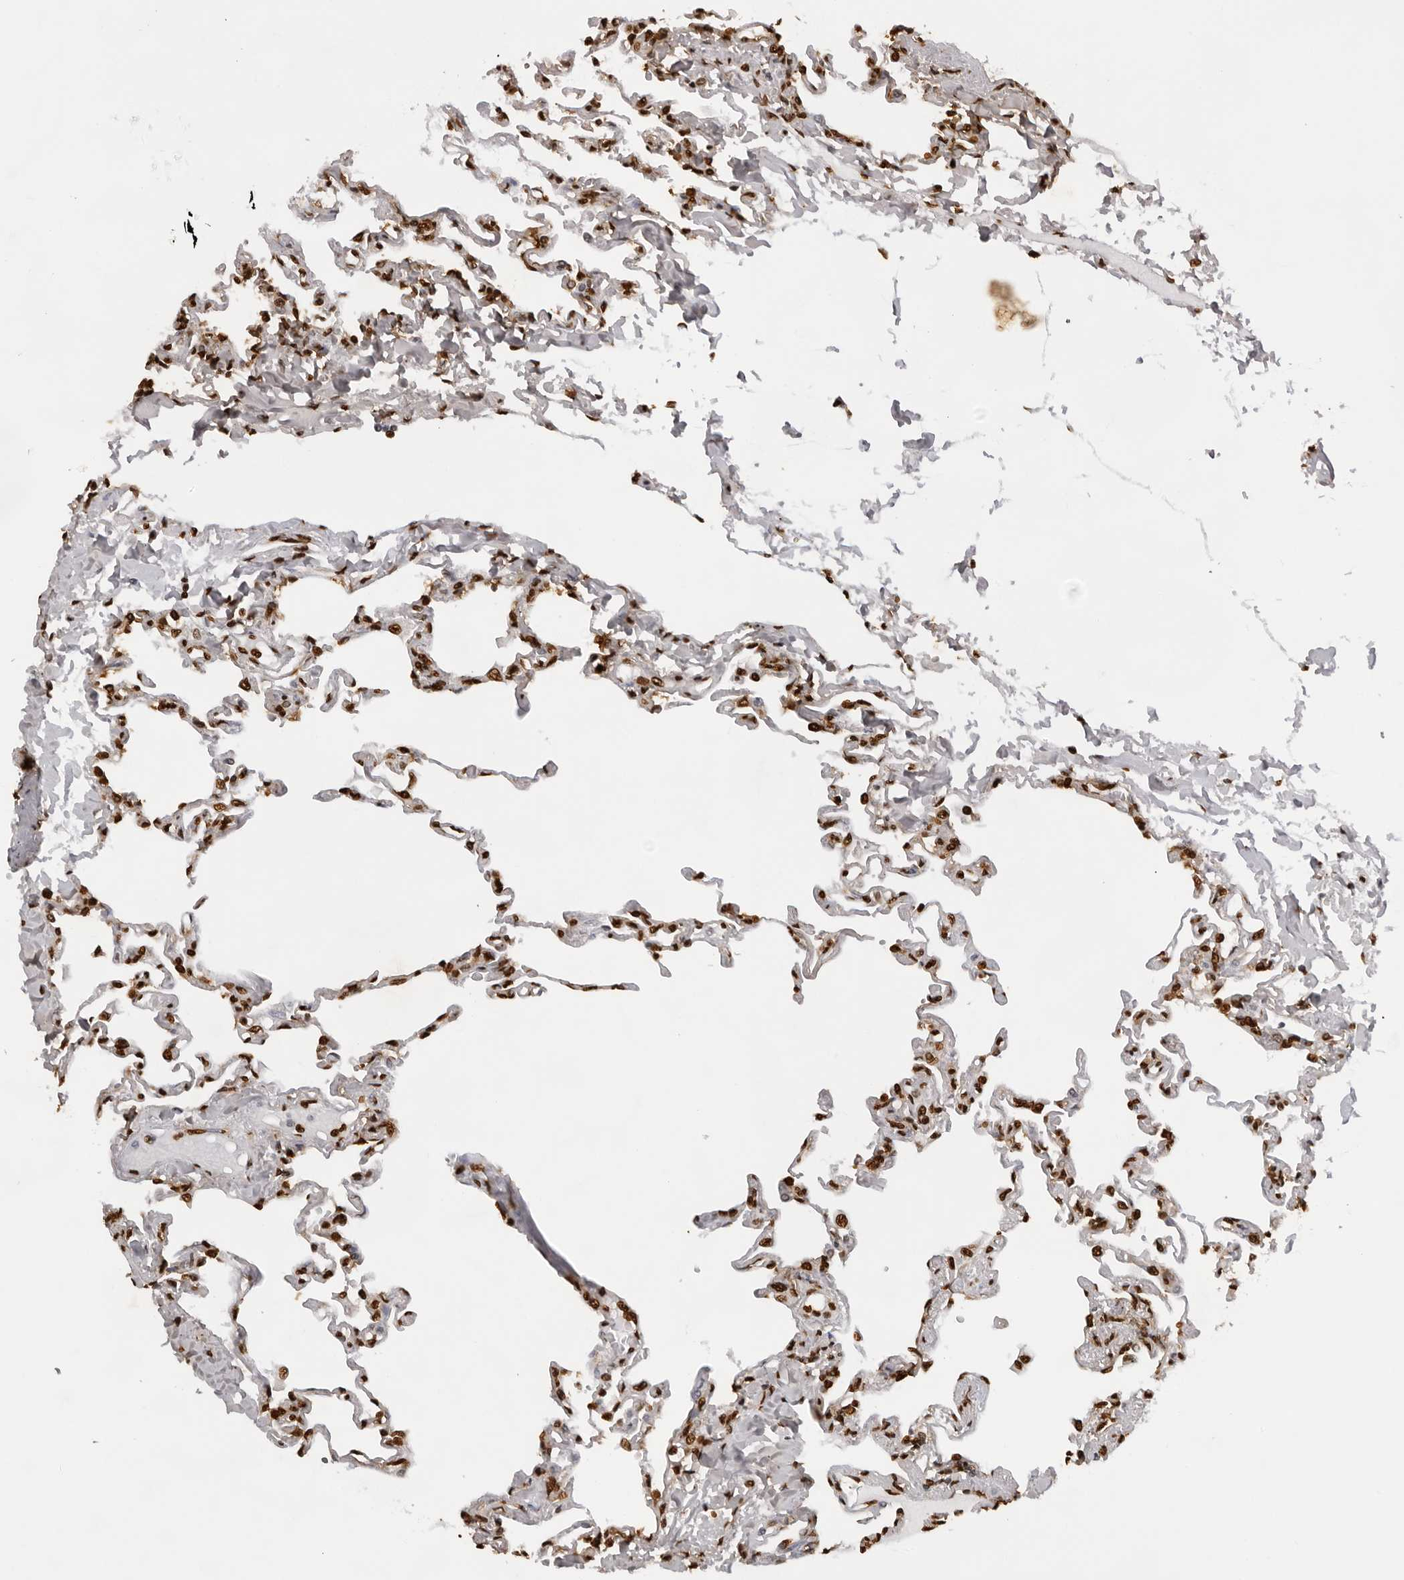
{"staining": {"intensity": "strong", "quantity": ">75%", "location": "nuclear"}, "tissue": "lung", "cell_type": "Alveolar cells", "image_type": "normal", "snomed": [{"axis": "morphology", "description": "Normal tissue, NOS"}, {"axis": "topography", "description": "Lung"}], "caption": "Immunohistochemistry (IHC) of normal lung shows high levels of strong nuclear positivity in approximately >75% of alveolar cells. The staining is performed using DAB brown chromogen to label protein expression. The nuclei are counter-stained blue using hematoxylin.", "gene": "ZFP91", "patient": {"sex": "male", "age": 21}}